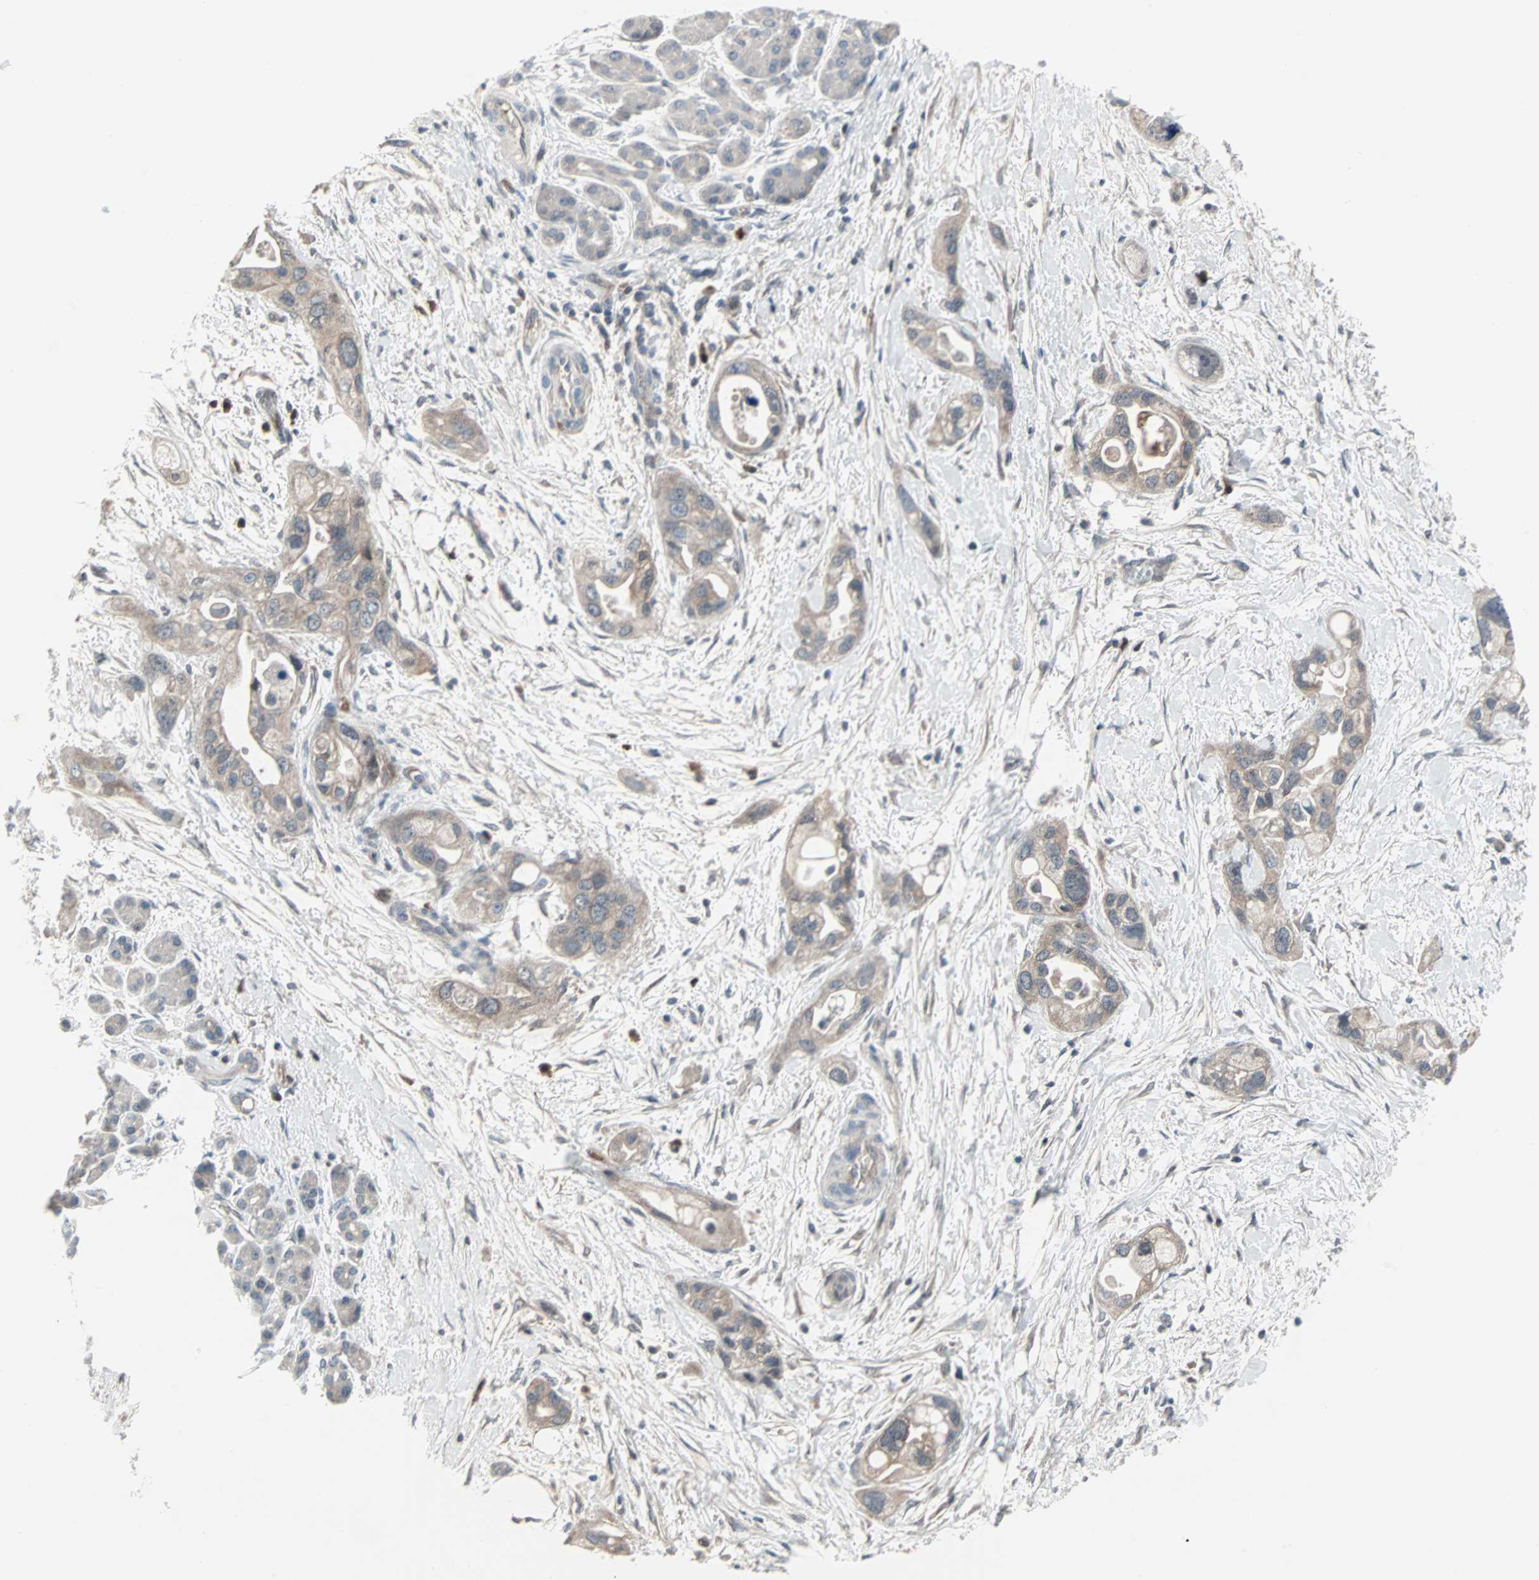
{"staining": {"intensity": "weak", "quantity": ">75%", "location": "cytoplasmic/membranous"}, "tissue": "pancreatic cancer", "cell_type": "Tumor cells", "image_type": "cancer", "snomed": [{"axis": "morphology", "description": "Adenocarcinoma, NOS"}, {"axis": "topography", "description": "Pancreas"}], "caption": "The image displays staining of adenocarcinoma (pancreatic), revealing weak cytoplasmic/membranous protein expression (brown color) within tumor cells.", "gene": "CASP3", "patient": {"sex": "female", "age": 77}}